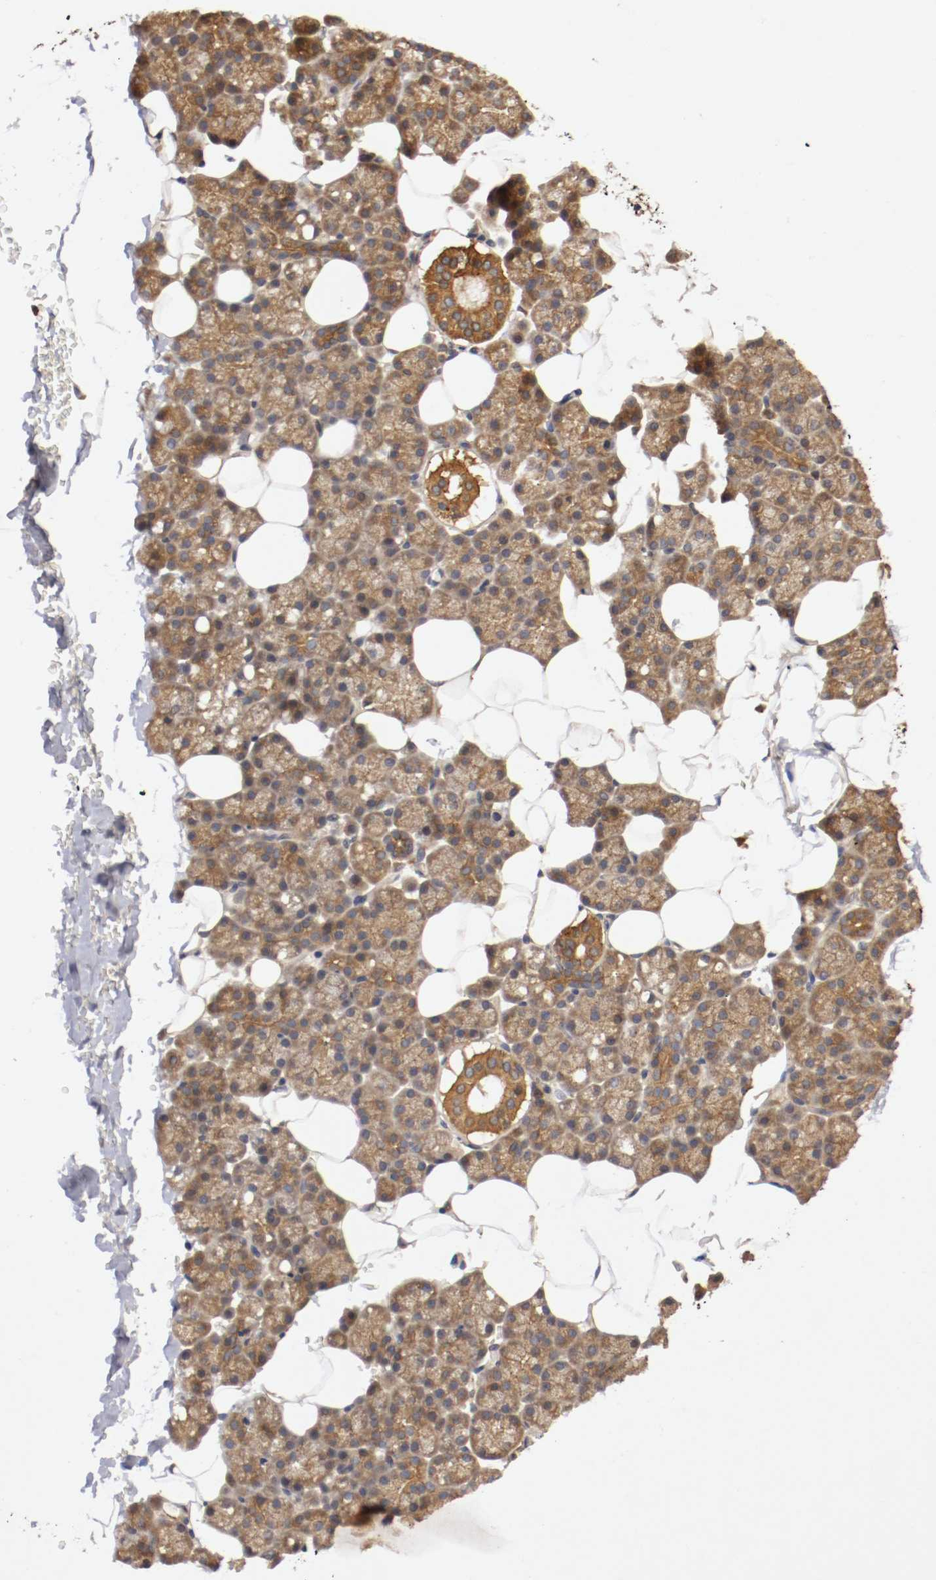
{"staining": {"intensity": "moderate", "quantity": "25%-75%", "location": "cytoplasmic/membranous"}, "tissue": "salivary gland", "cell_type": "Glandular cells", "image_type": "normal", "snomed": [{"axis": "morphology", "description": "Normal tissue, NOS"}, {"axis": "topography", "description": "Lymph node"}, {"axis": "topography", "description": "Salivary gland"}], "caption": "DAB (3,3'-diaminobenzidine) immunohistochemical staining of benign salivary gland shows moderate cytoplasmic/membranous protein positivity in approximately 25%-75% of glandular cells. (IHC, brightfield microscopy, high magnification).", "gene": "VEZT", "patient": {"sex": "male", "age": 8}}